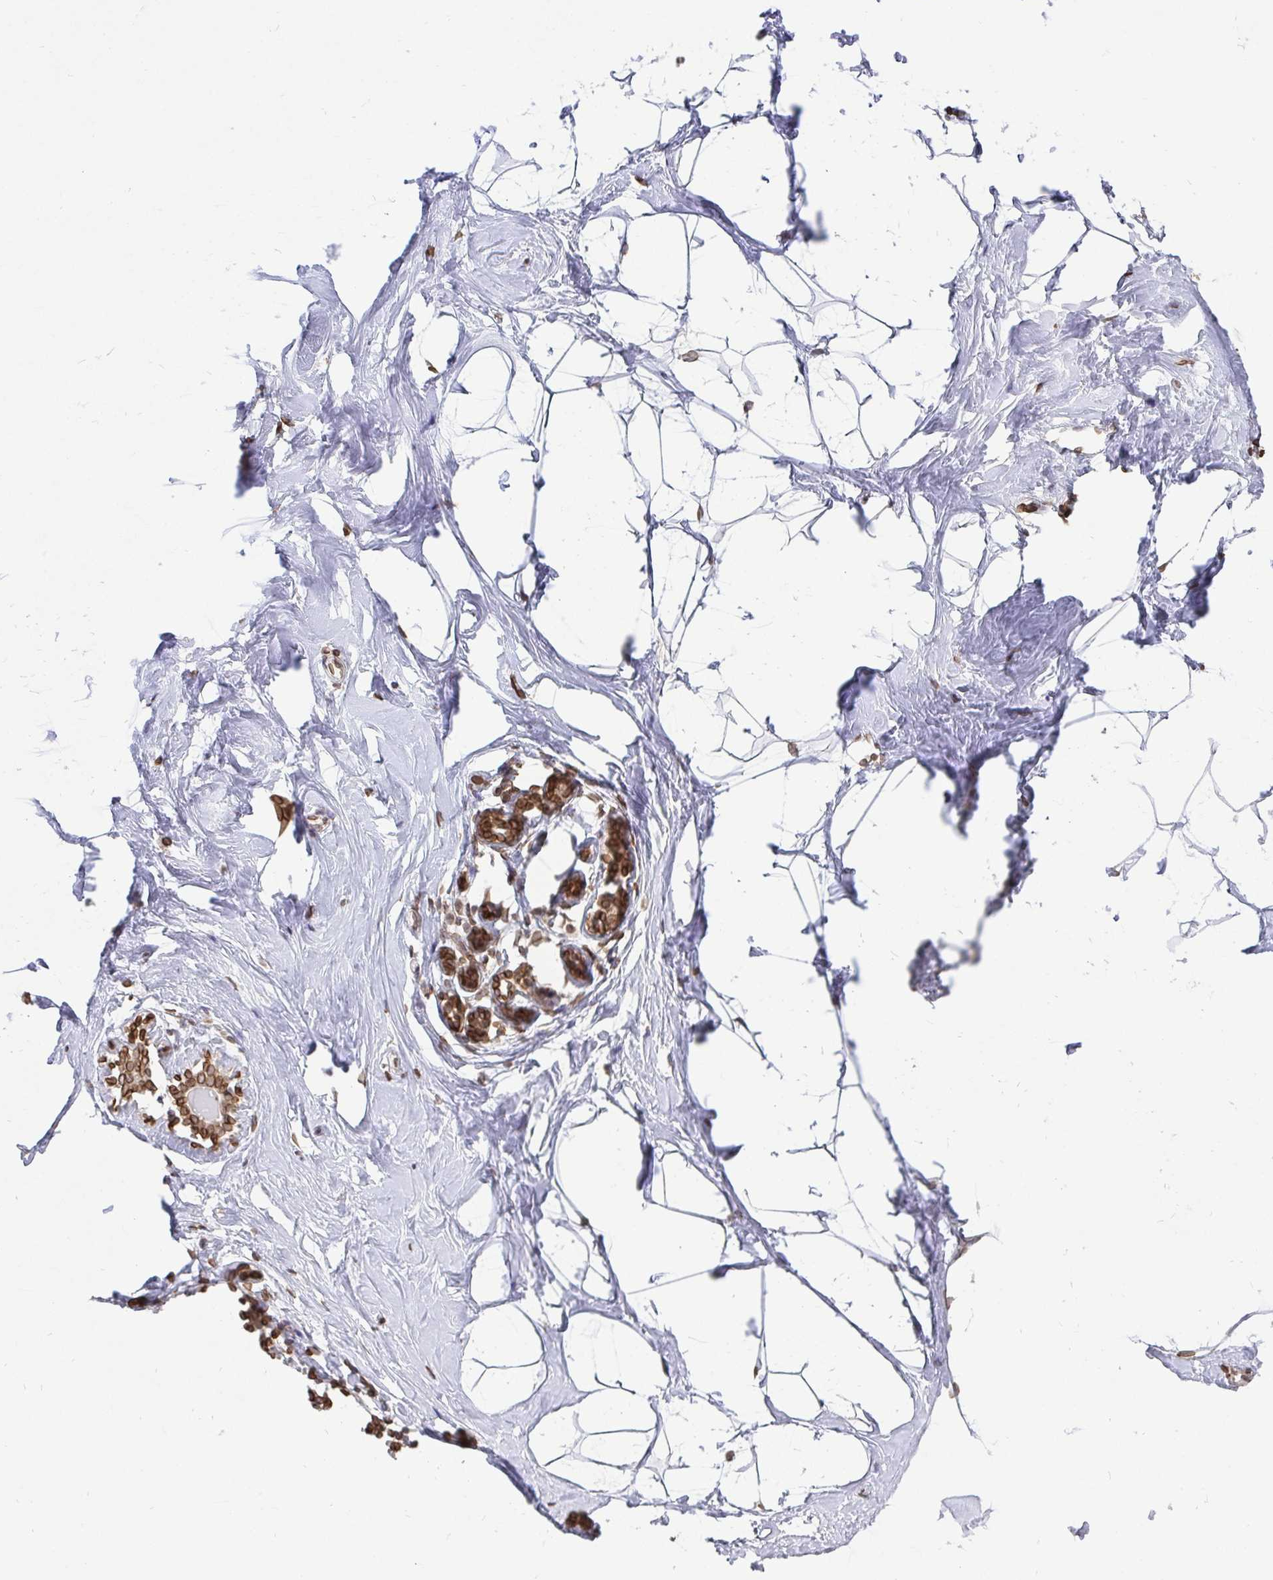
{"staining": {"intensity": "negative", "quantity": "none", "location": "none"}, "tissue": "breast", "cell_type": "Adipocytes", "image_type": "normal", "snomed": [{"axis": "morphology", "description": "Normal tissue, NOS"}, {"axis": "topography", "description": "Breast"}], "caption": "An immunohistochemistry histopathology image of unremarkable breast is shown. There is no staining in adipocytes of breast.", "gene": "EMD", "patient": {"sex": "female", "age": 32}}